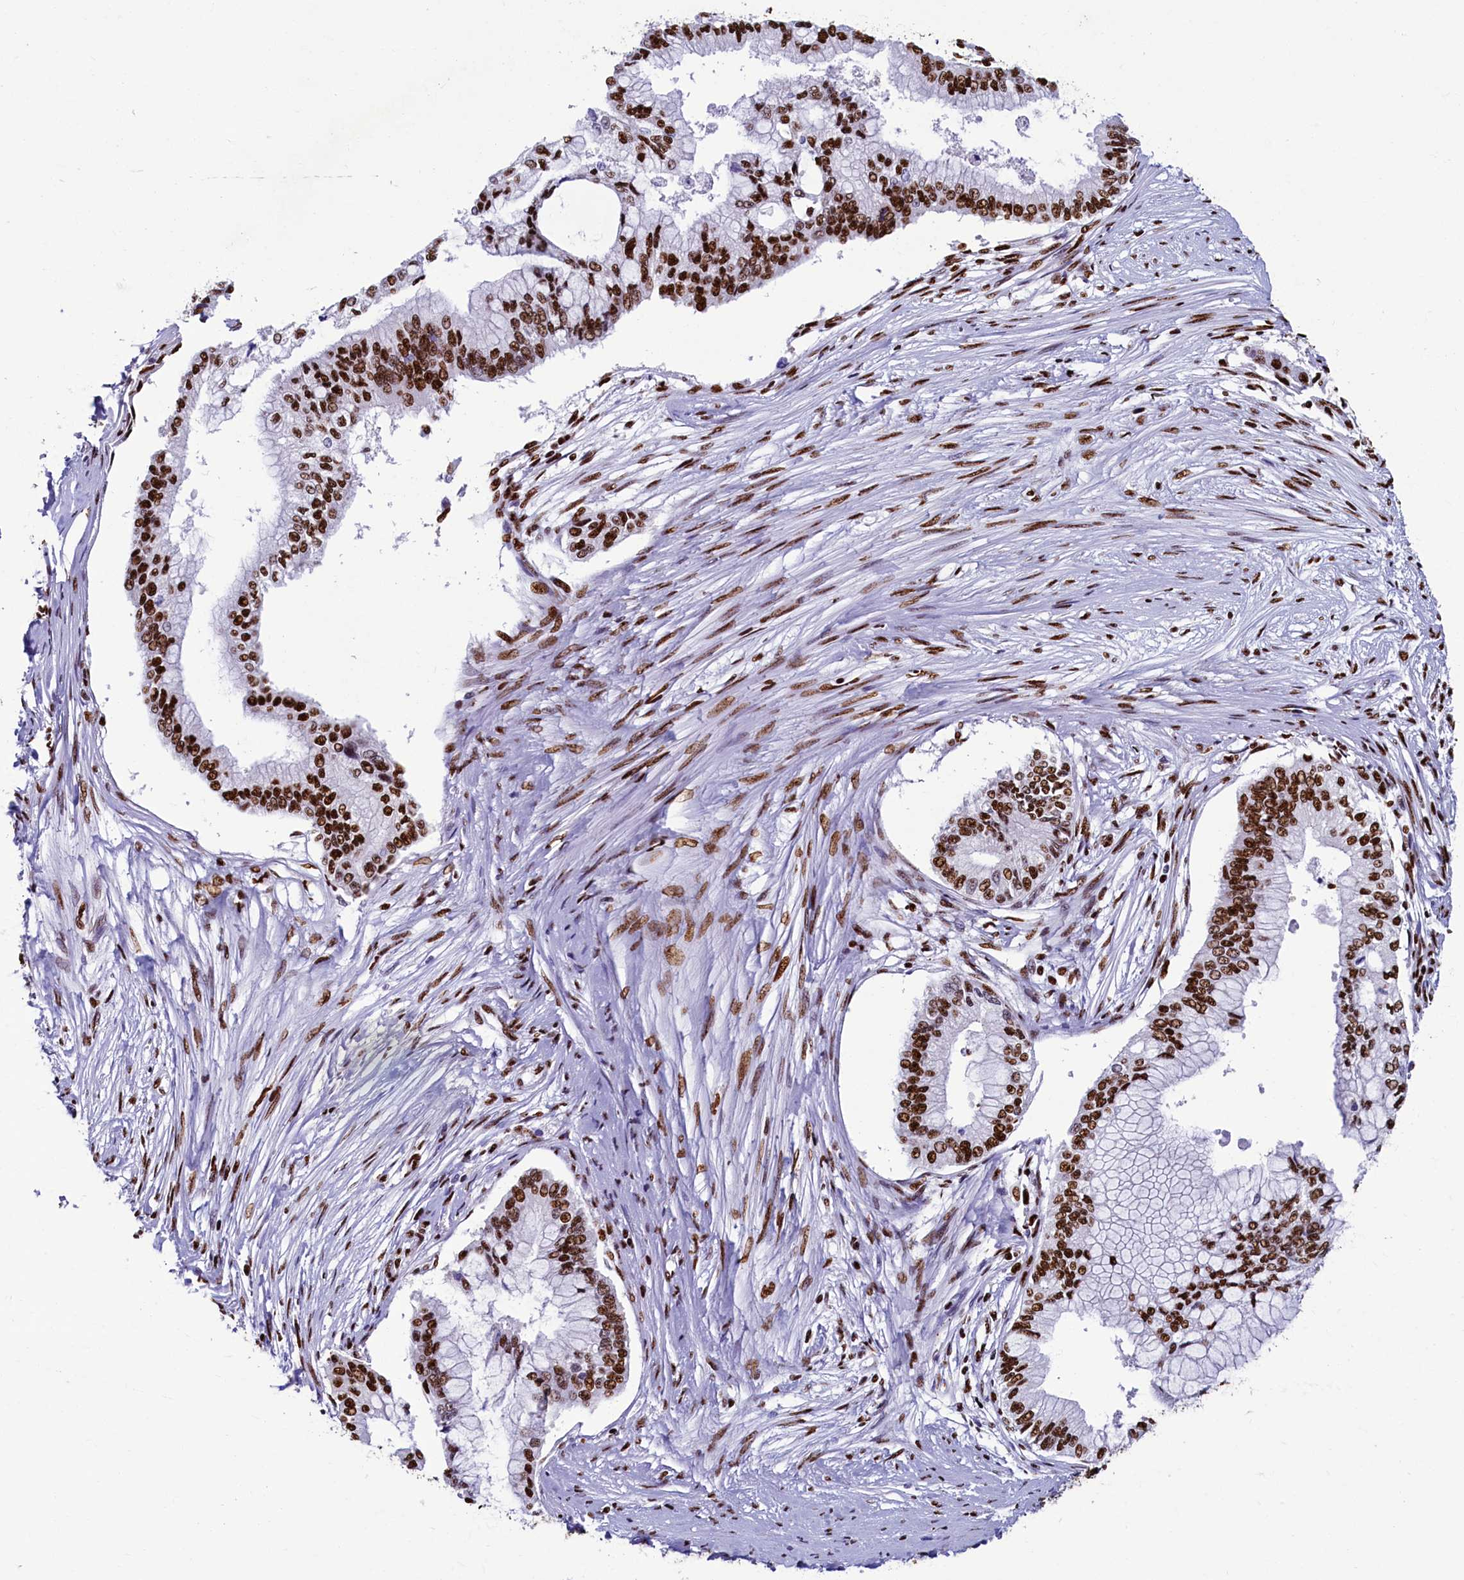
{"staining": {"intensity": "strong", "quantity": ">75%", "location": "nuclear"}, "tissue": "pancreatic cancer", "cell_type": "Tumor cells", "image_type": "cancer", "snomed": [{"axis": "morphology", "description": "Adenocarcinoma, NOS"}, {"axis": "topography", "description": "Pancreas"}], "caption": "This micrograph displays immunohistochemistry (IHC) staining of pancreatic cancer (adenocarcinoma), with high strong nuclear positivity in about >75% of tumor cells.", "gene": "SRRM2", "patient": {"sex": "male", "age": 46}}